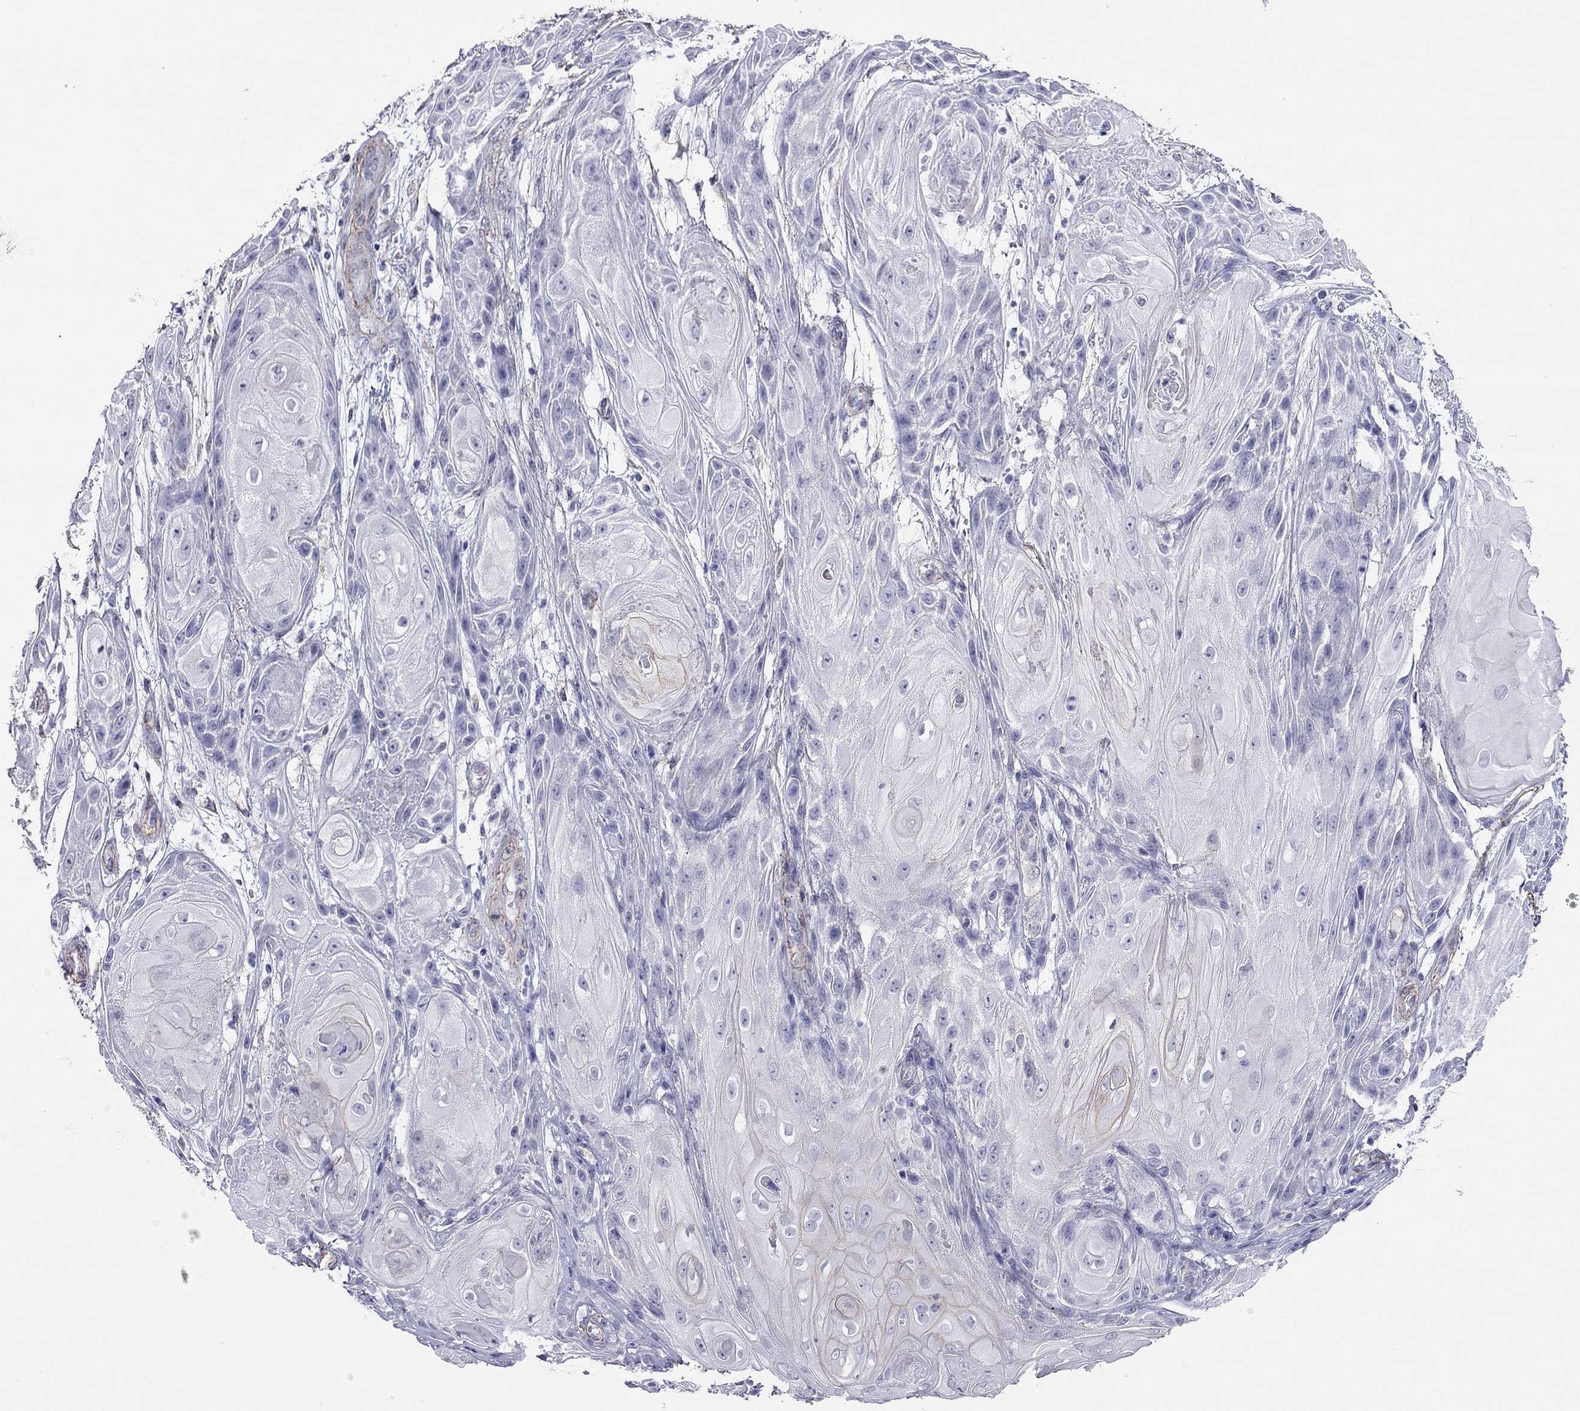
{"staining": {"intensity": "negative", "quantity": "none", "location": "none"}, "tissue": "skin cancer", "cell_type": "Tumor cells", "image_type": "cancer", "snomed": [{"axis": "morphology", "description": "Squamous cell carcinoma, NOS"}, {"axis": "topography", "description": "Skin"}], "caption": "Tumor cells are negative for protein expression in human skin cancer. The staining is performed using DAB brown chromogen with nuclei counter-stained in using hematoxylin.", "gene": "MYMX", "patient": {"sex": "male", "age": 62}}